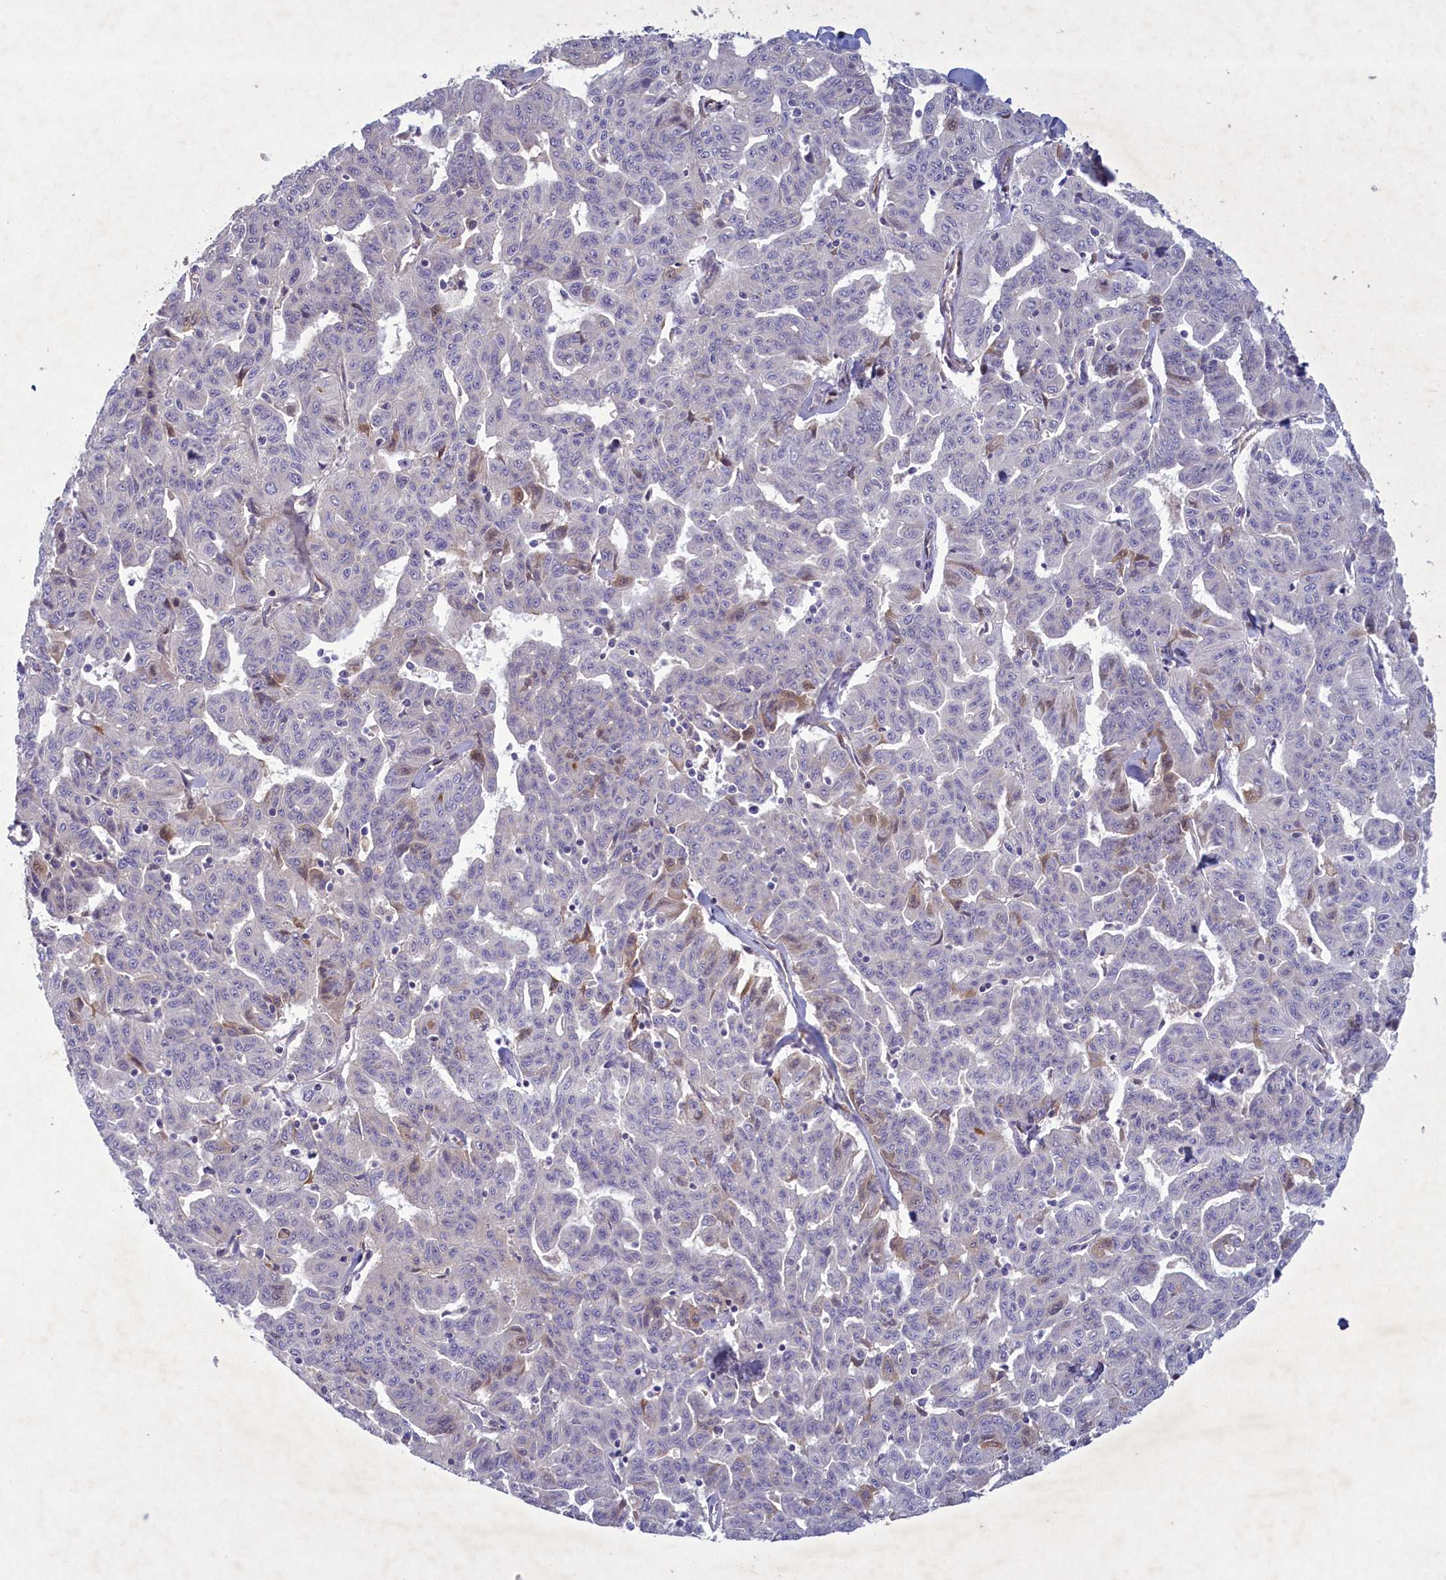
{"staining": {"intensity": "negative", "quantity": "none", "location": "none"}, "tissue": "liver cancer", "cell_type": "Tumor cells", "image_type": "cancer", "snomed": [{"axis": "morphology", "description": "Cholangiocarcinoma"}, {"axis": "topography", "description": "Liver"}], "caption": "Tumor cells are negative for brown protein staining in liver cancer.", "gene": "PLEKHG6", "patient": {"sex": "female", "age": 77}}